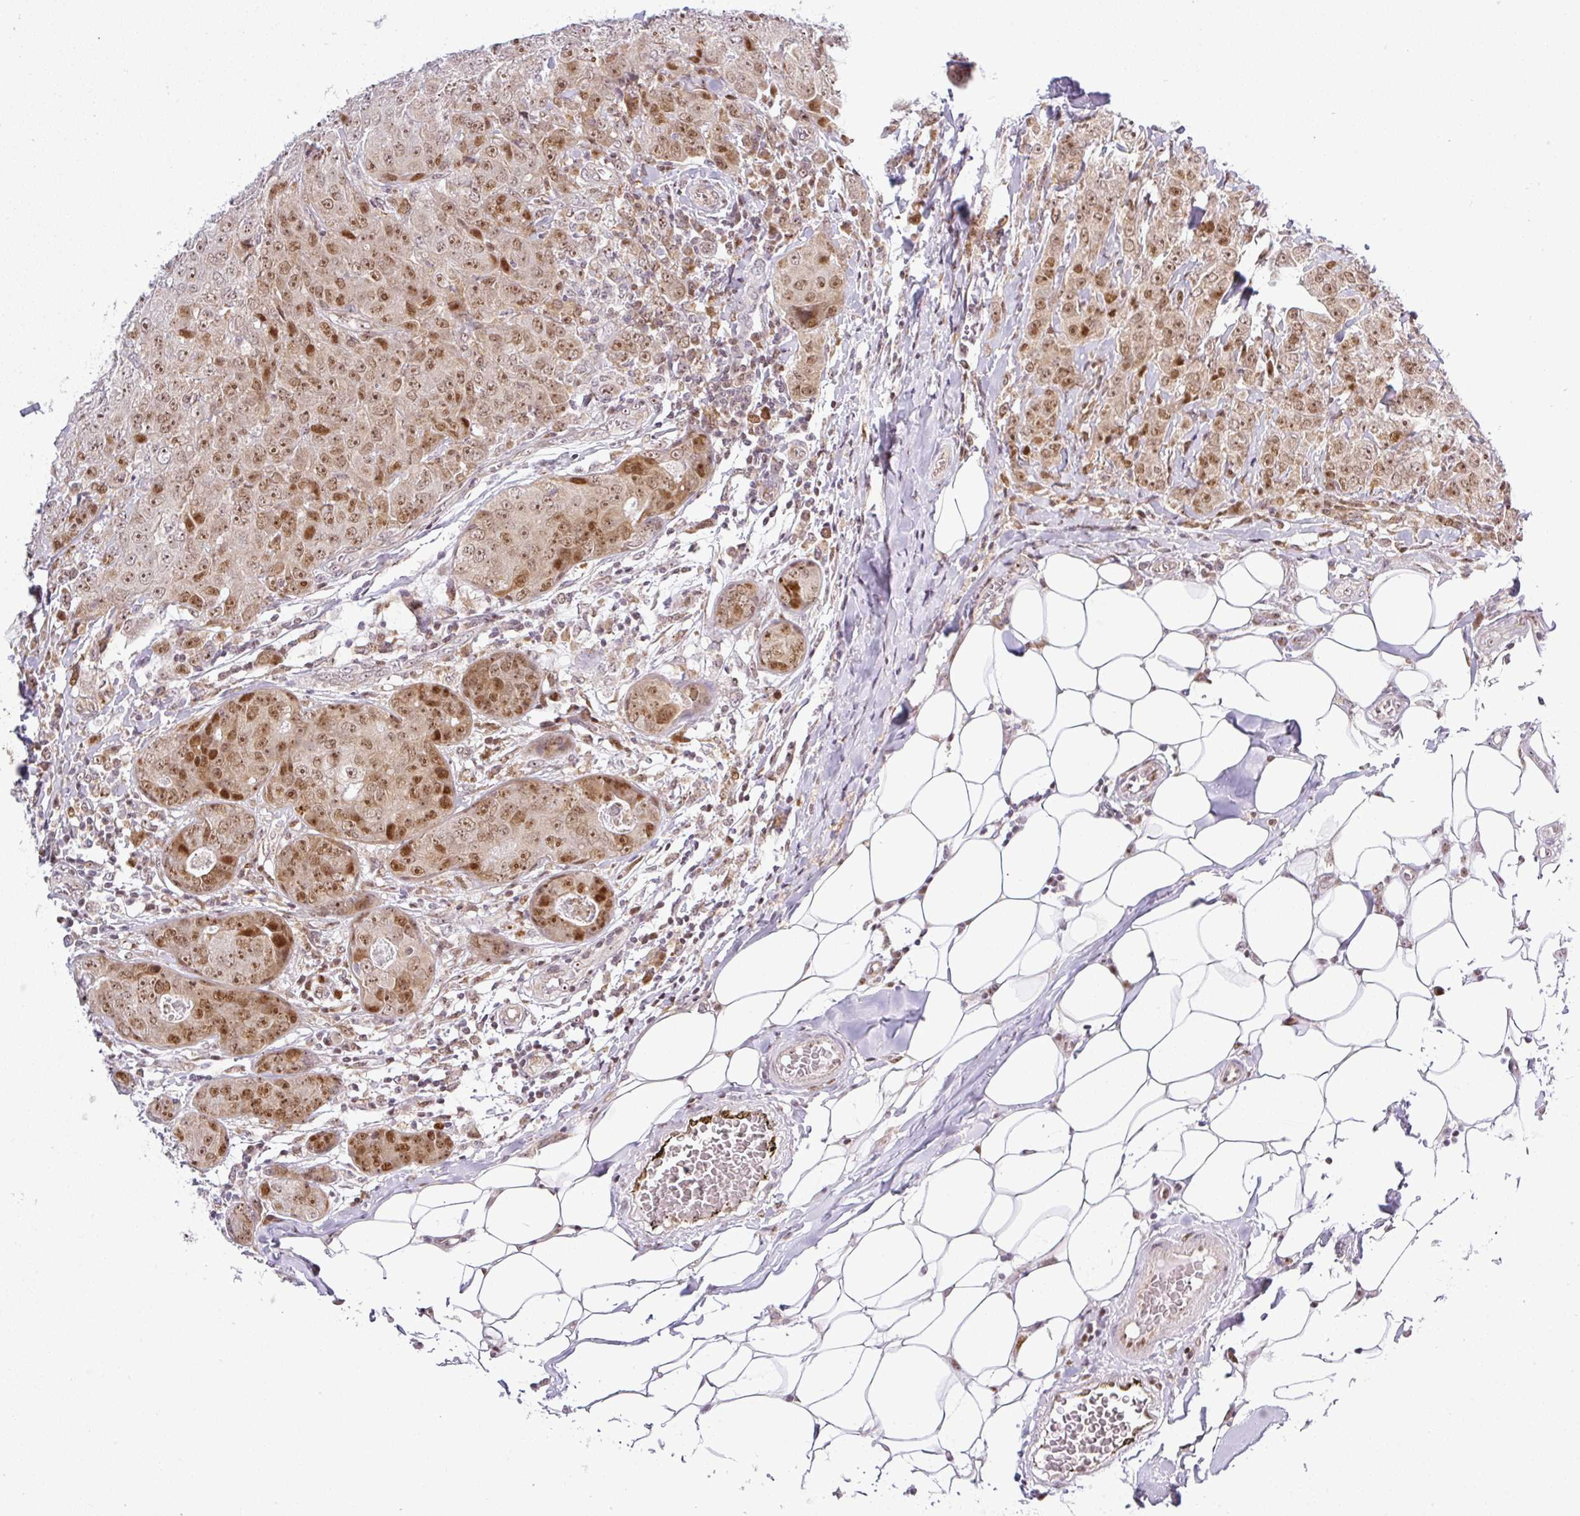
{"staining": {"intensity": "moderate", "quantity": ">75%", "location": "nuclear"}, "tissue": "breast cancer", "cell_type": "Tumor cells", "image_type": "cancer", "snomed": [{"axis": "morphology", "description": "Duct carcinoma"}, {"axis": "topography", "description": "Breast"}], "caption": "The image shows staining of breast cancer (invasive ductal carcinoma), revealing moderate nuclear protein staining (brown color) within tumor cells.", "gene": "NDUFB2", "patient": {"sex": "female", "age": 43}}